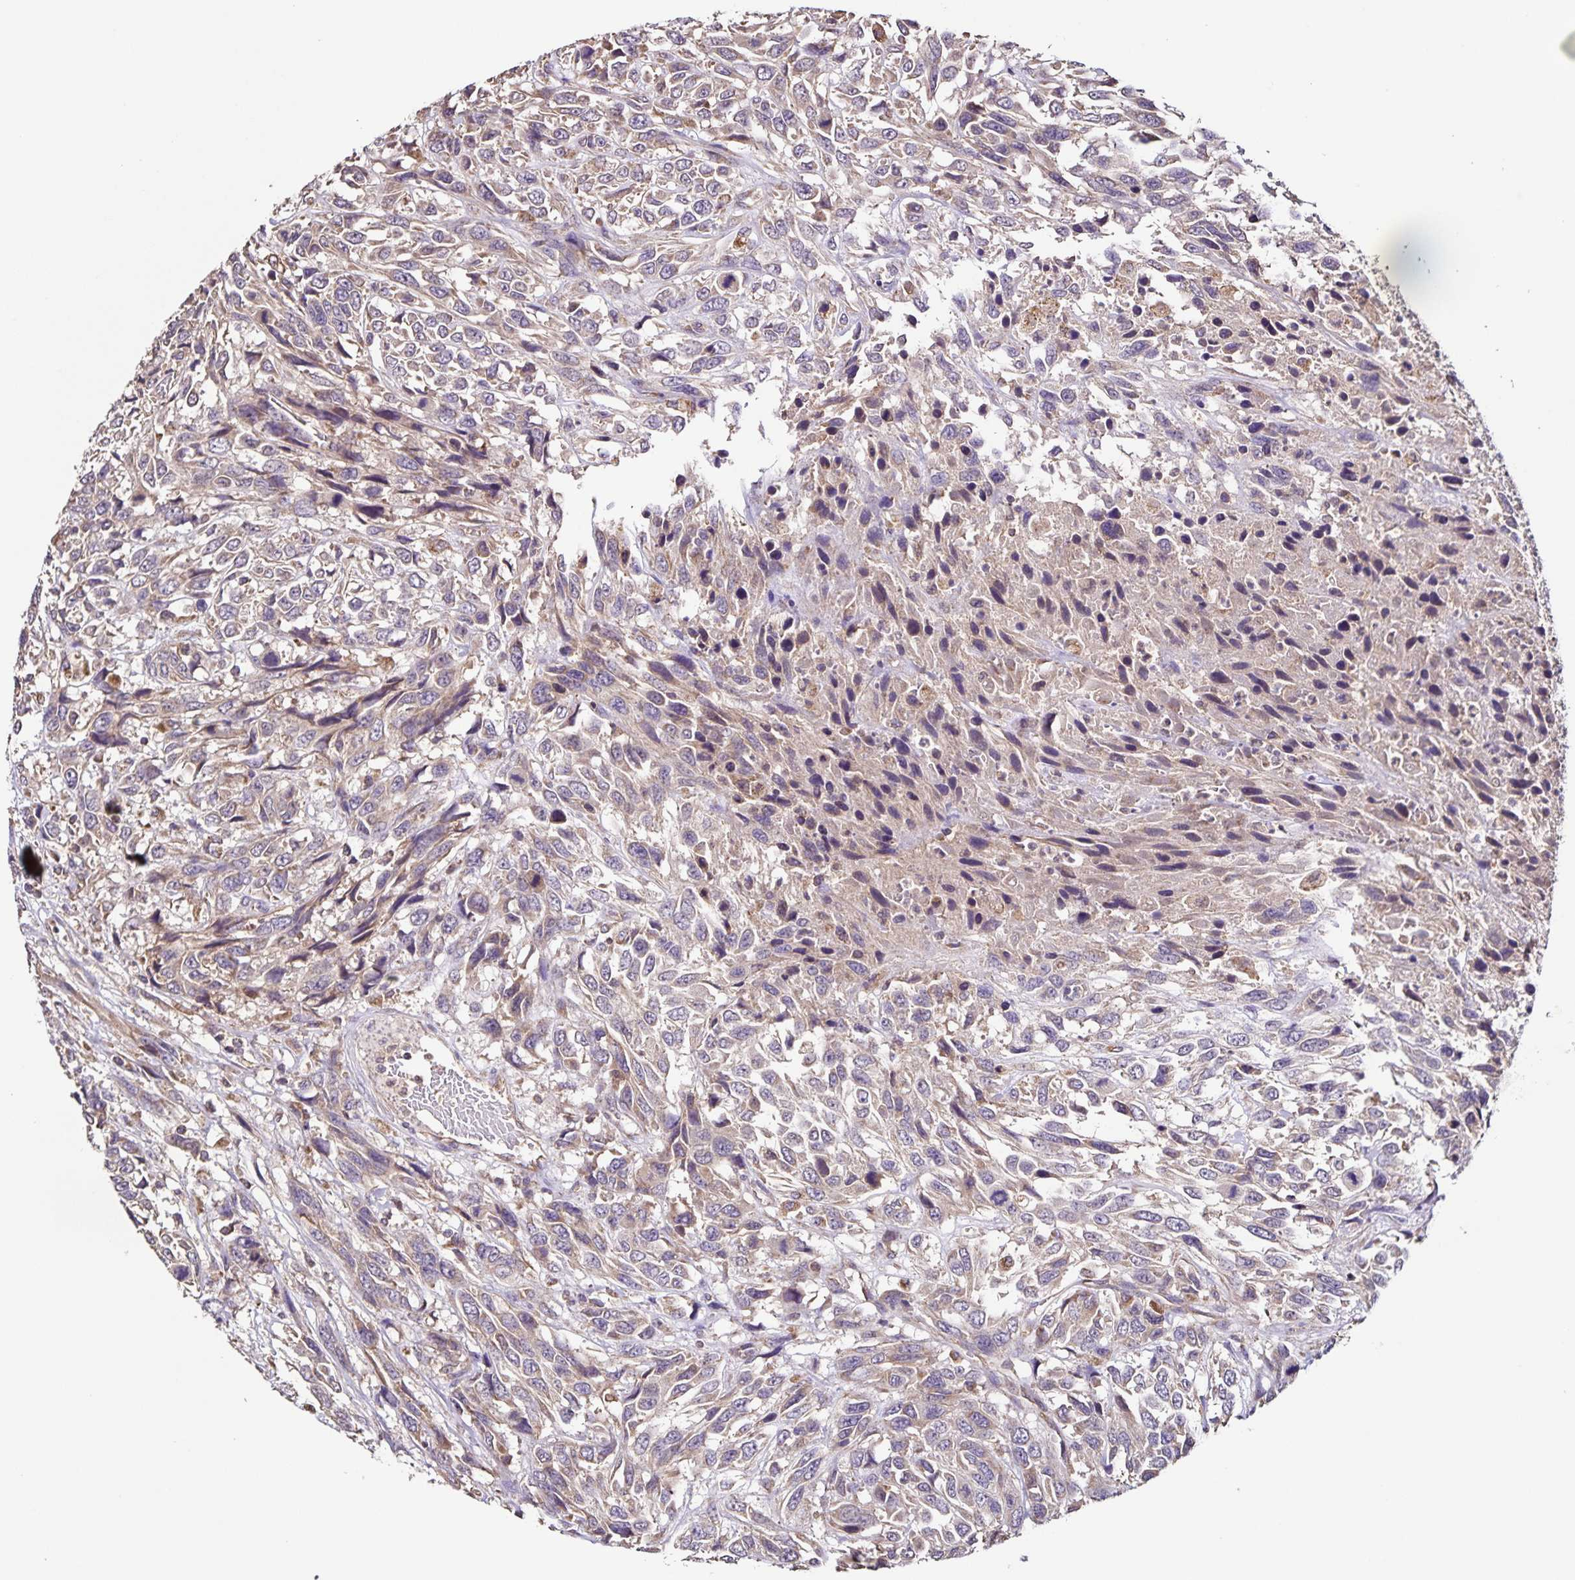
{"staining": {"intensity": "weak", "quantity": "25%-75%", "location": "cytoplasmic/membranous"}, "tissue": "urothelial cancer", "cell_type": "Tumor cells", "image_type": "cancer", "snomed": [{"axis": "morphology", "description": "Urothelial carcinoma, High grade"}, {"axis": "topography", "description": "Urinary bladder"}], "caption": "Immunohistochemical staining of high-grade urothelial carcinoma exhibits low levels of weak cytoplasmic/membranous protein positivity in about 25%-75% of tumor cells.", "gene": "MAN1A1", "patient": {"sex": "female", "age": 70}}